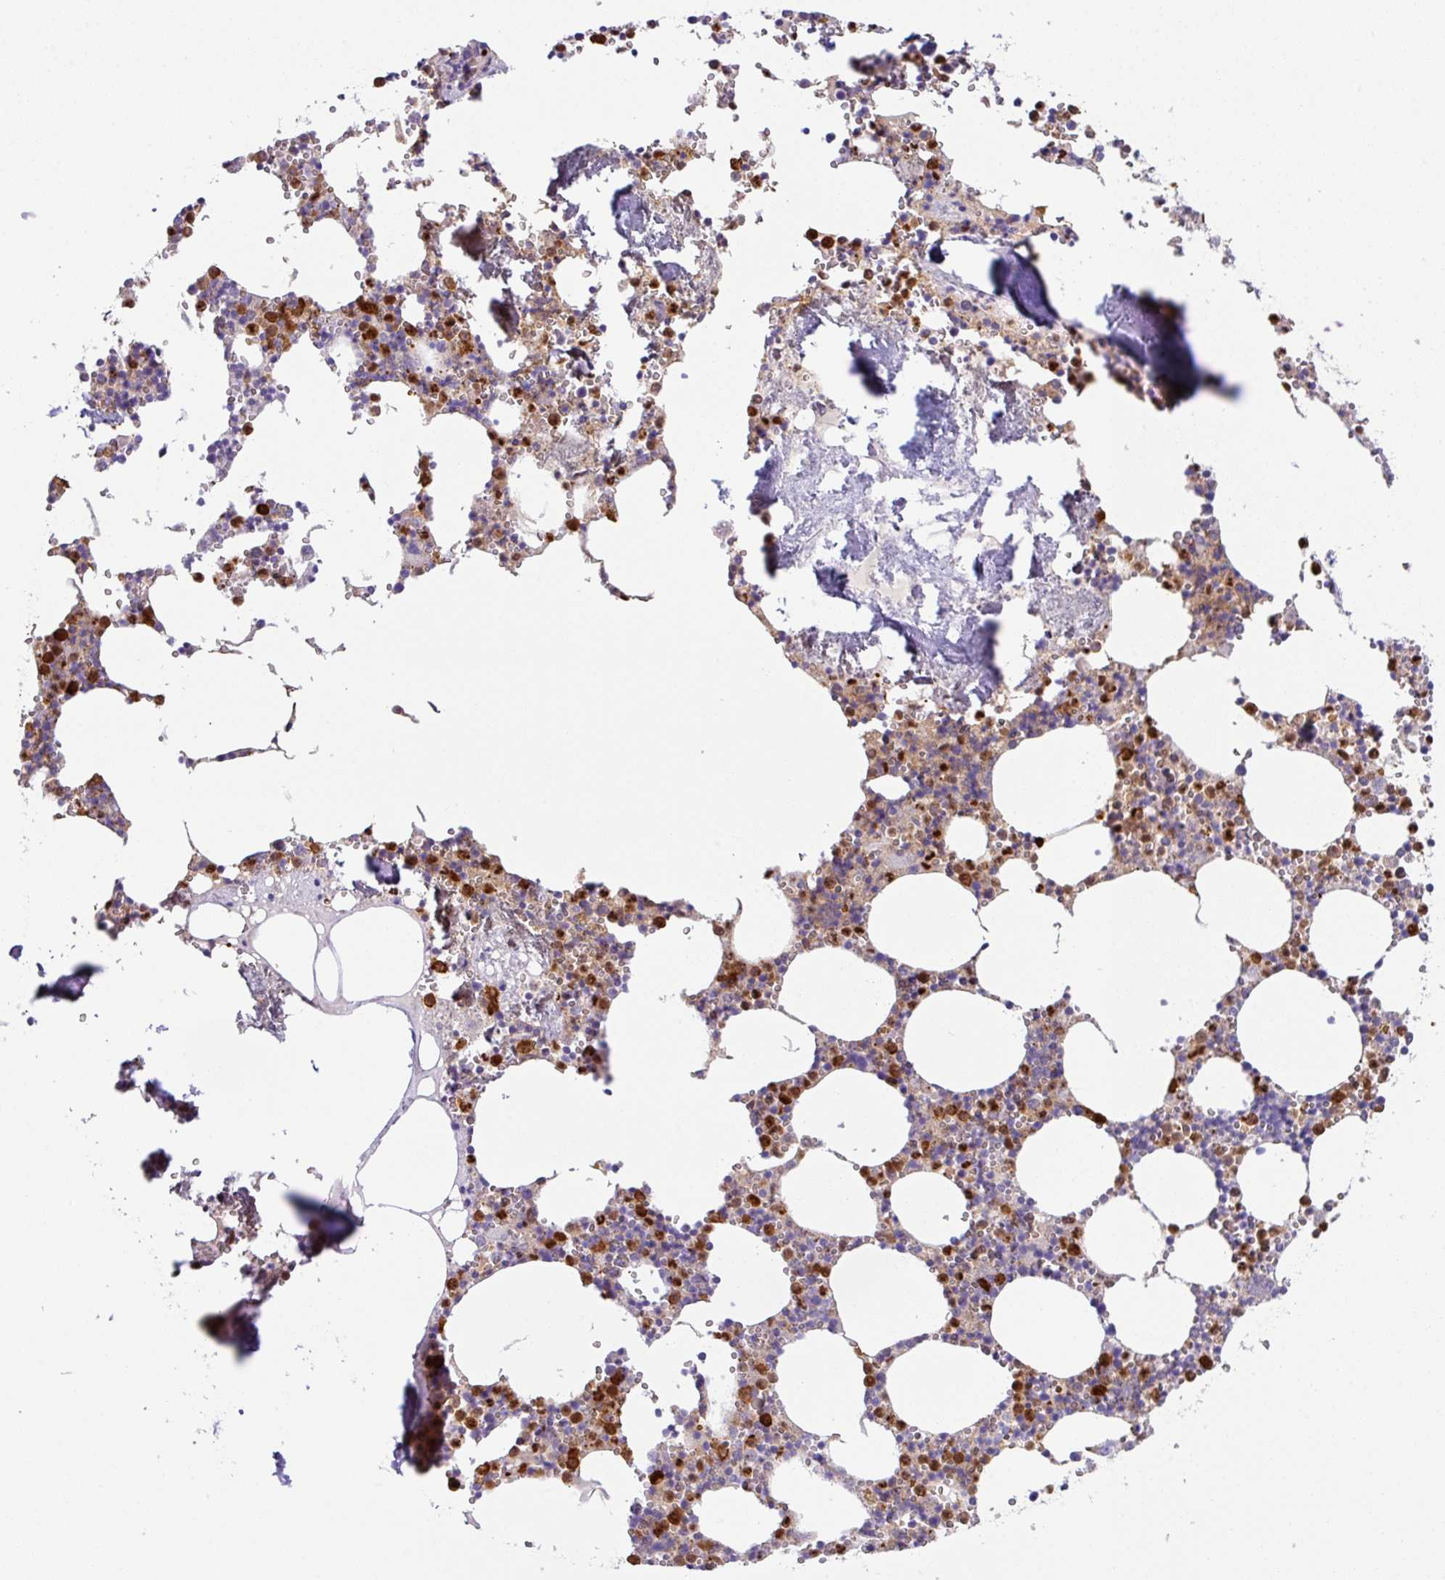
{"staining": {"intensity": "strong", "quantity": "25%-75%", "location": "cytoplasmic/membranous"}, "tissue": "bone marrow", "cell_type": "Hematopoietic cells", "image_type": "normal", "snomed": [{"axis": "morphology", "description": "Normal tissue, NOS"}, {"axis": "topography", "description": "Bone marrow"}], "caption": "The histopathology image demonstrates a brown stain indicating the presence of a protein in the cytoplasmic/membranous of hematopoietic cells in bone marrow. The staining was performed using DAB to visualize the protein expression in brown, while the nuclei were stained in blue with hematoxylin (Magnification: 20x).", "gene": "SH2D3C", "patient": {"sex": "male", "age": 54}}